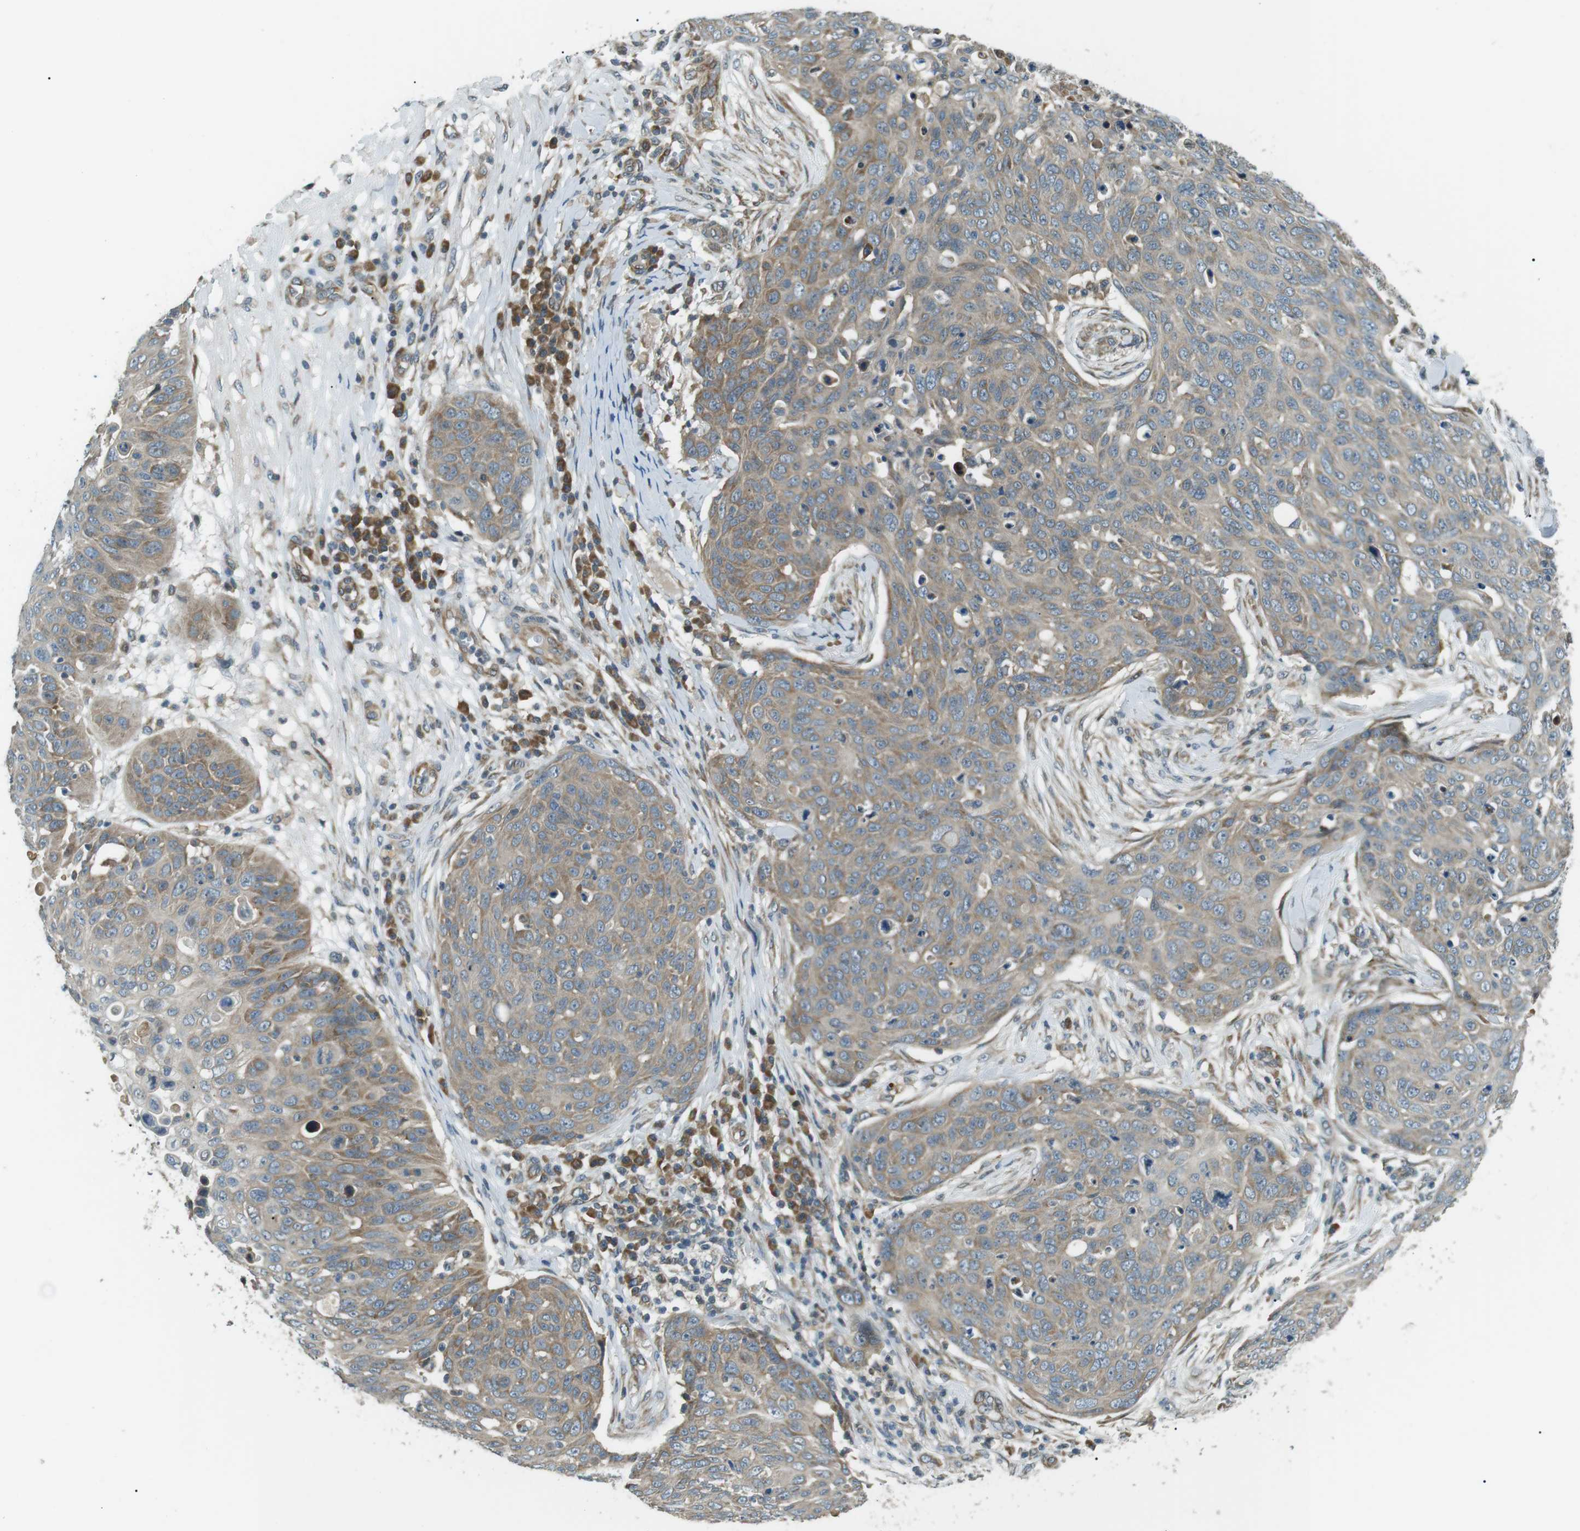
{"staining": {"intensity": "moderate", "quantity": ">75%", "location": "cytoplasmic/membranous"}, "tissue": "skin cancer", "cell_type": "Tumor cells", "image_type": "cancer", "snomed": [{"axis": "morphology", "description": "Squamous cell carcinoma in situ, NOS"}, {"axis": "morphology", "description": "Squamous cell carcinoma, NOS"}, {"axis": "topography", "description": "Skin"}], "caption": "Immunohistochemistry (DAB (3,3'-diaminobenzidine)) staining of human skin cancer (squamous cell carcinoma) demonstrates moderate cytoplasmic/membranous protein positivity in approximately >75% of tumor cells.", "gene": "TMEM74", "patient": {"sex": "male", "age": 93}}